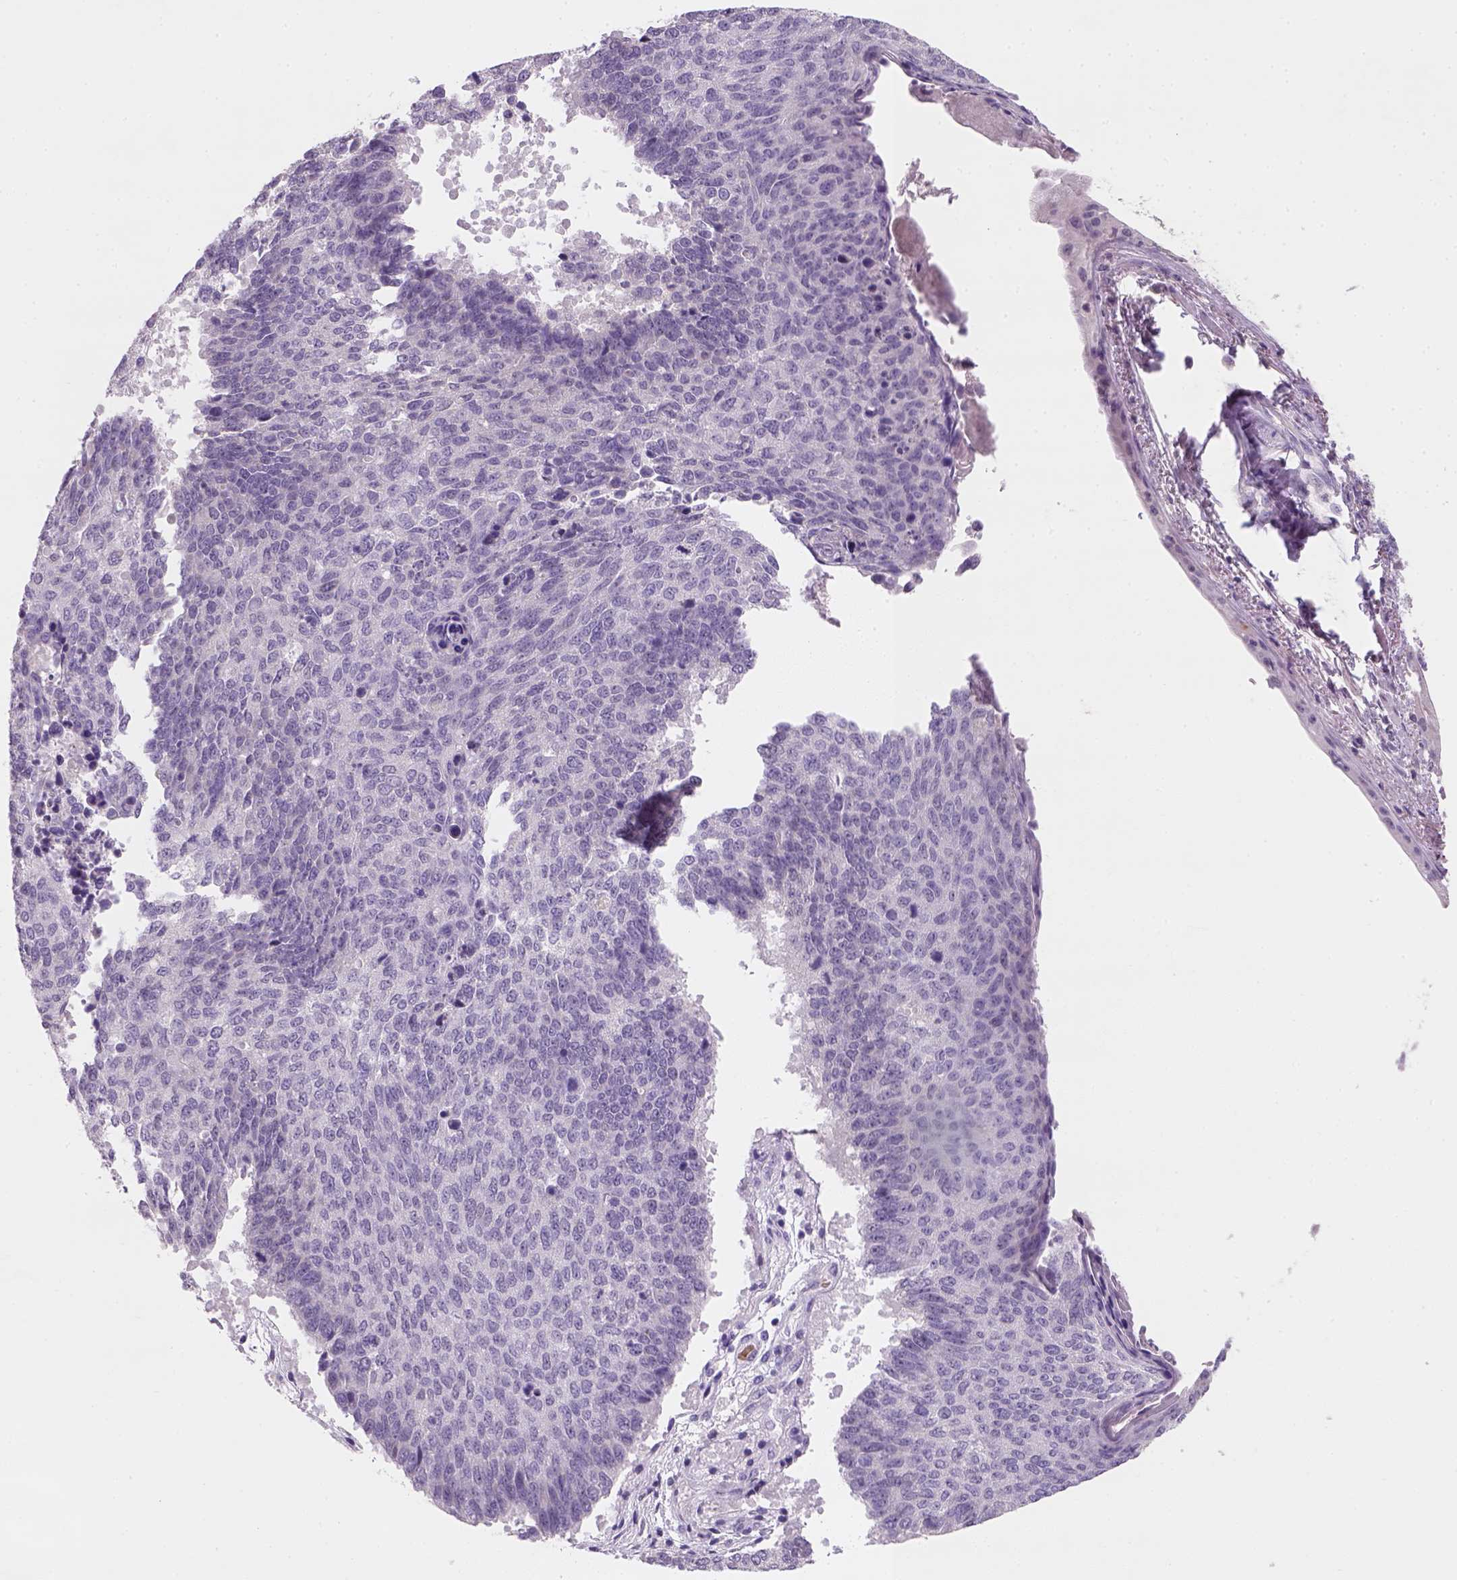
{"staining": {"intensity": "negative", "quantity": "none", "location": "none"}, "tissue": "lung cancer", "cell_type": "Tumor cells", "image_type": "cancer", "snomed": [{"axis": "morphology", "description": "Squamous cell carcinoma, NOS"}, {"axis": "topography", "description": "Lung"}], "caption": "DAB immunohistochemical staining of lung cancer reveals no significant expression in tumor cells. (Stains: DAB (3,3'-diaminobenzidine) IHC with hematoxylin counter stain, Microscopy: brightfield microscopy at high magnification).", "gene": "ZMAT4", "patient": {"sex": "male", "age": 73}}